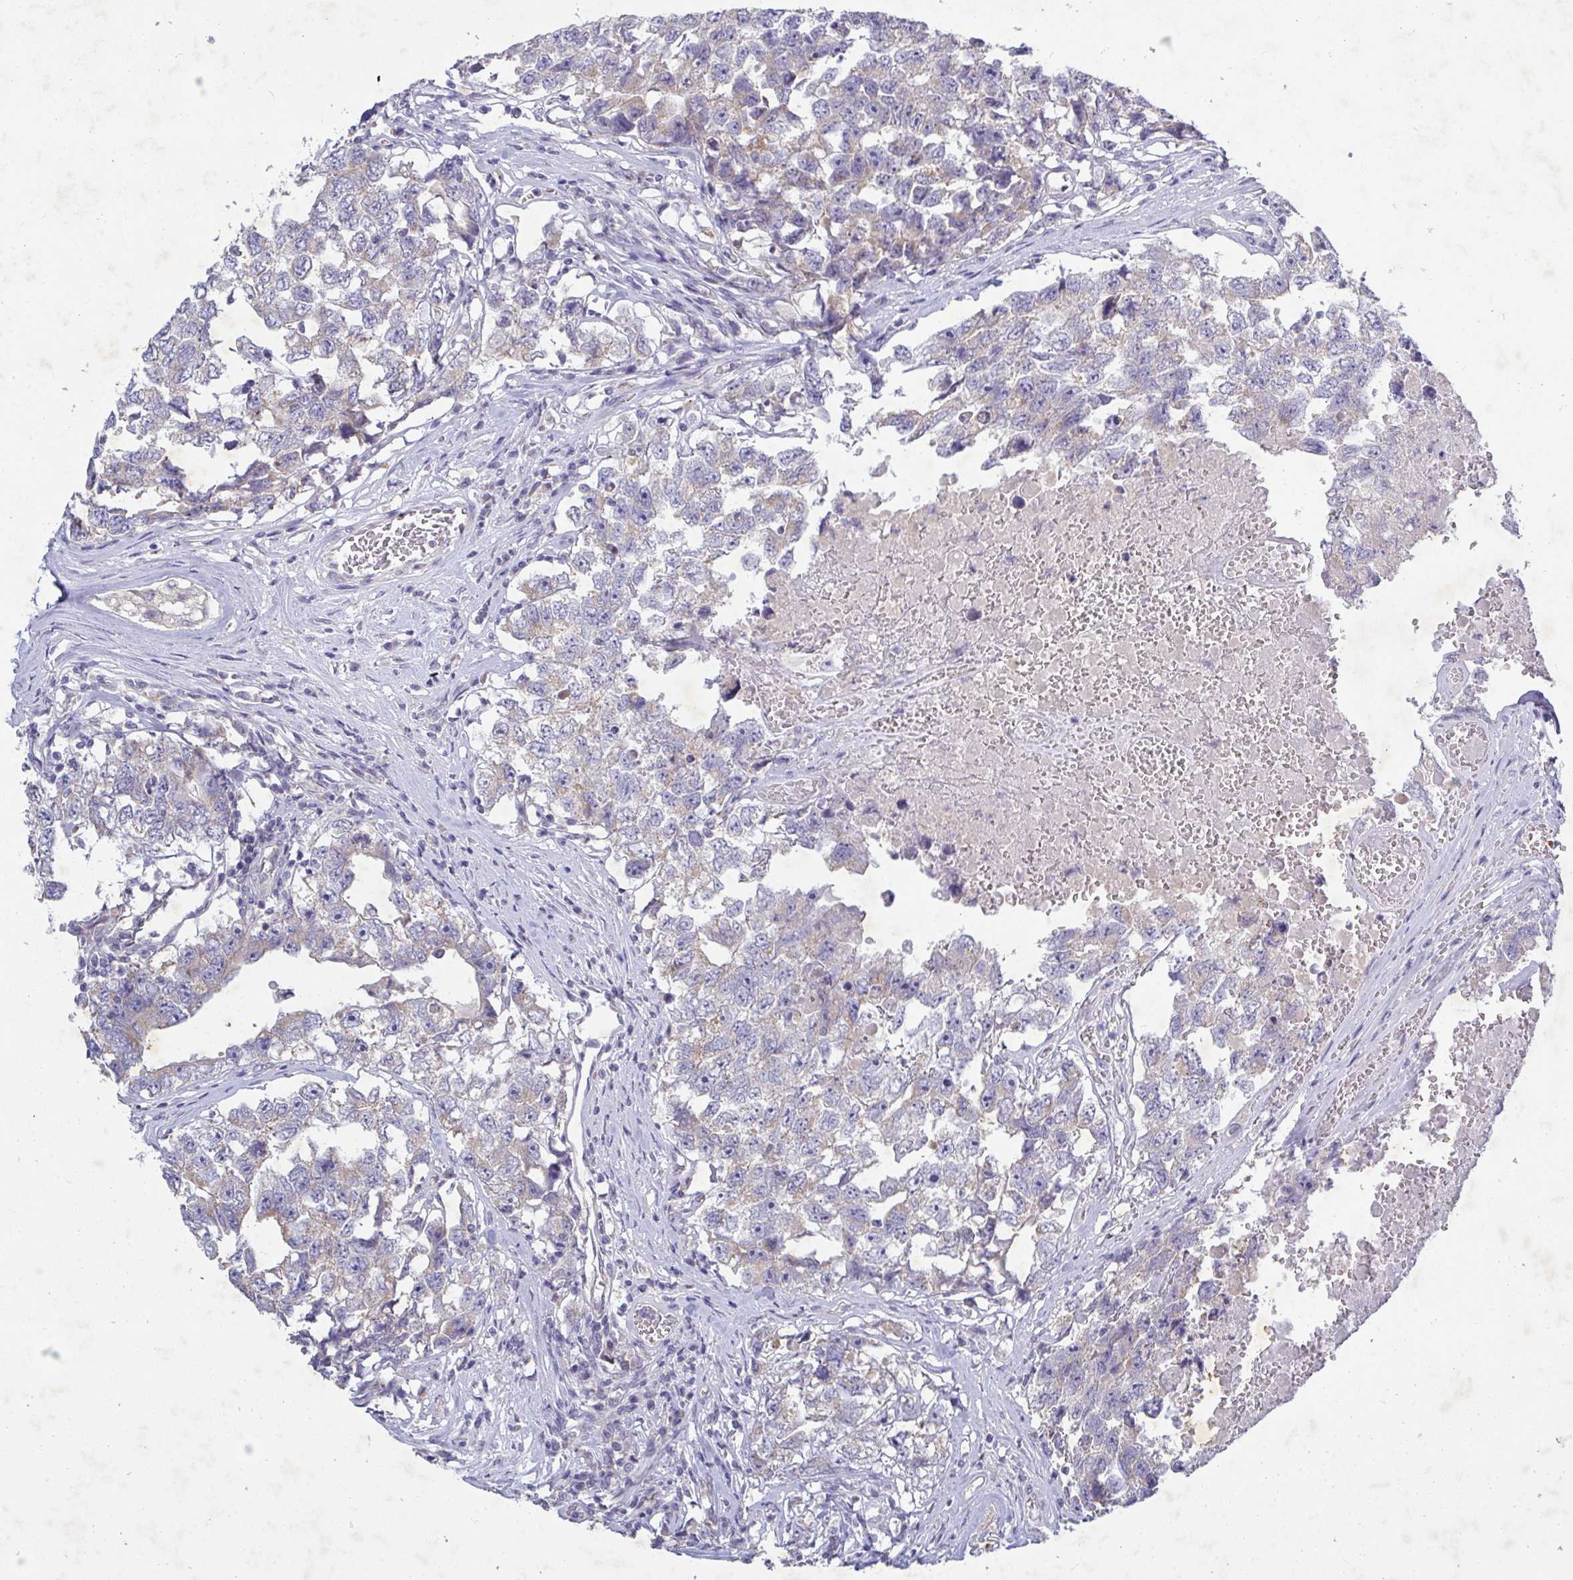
{"staining": {"intensity": "weak", "quantity": "<25%", "location": "cytoplasmic/membranous"}, "tissue": "testis cancer", "cell_type": "Tumor cells", "image_type": "cancer", "snomed": [{"axis": "morphology", "description": "Carcinoma, Embryonal, NOS"}, {"axis": "topography", "description": "Testis"}], "caption": "IHC photomicrograph of human embryonal carcinoma (testis) stained for a protein (brown), which reveals no staining in tumor cells.", "gene": "GALNT13", "patient": {"sex": "male", "age": 22}}